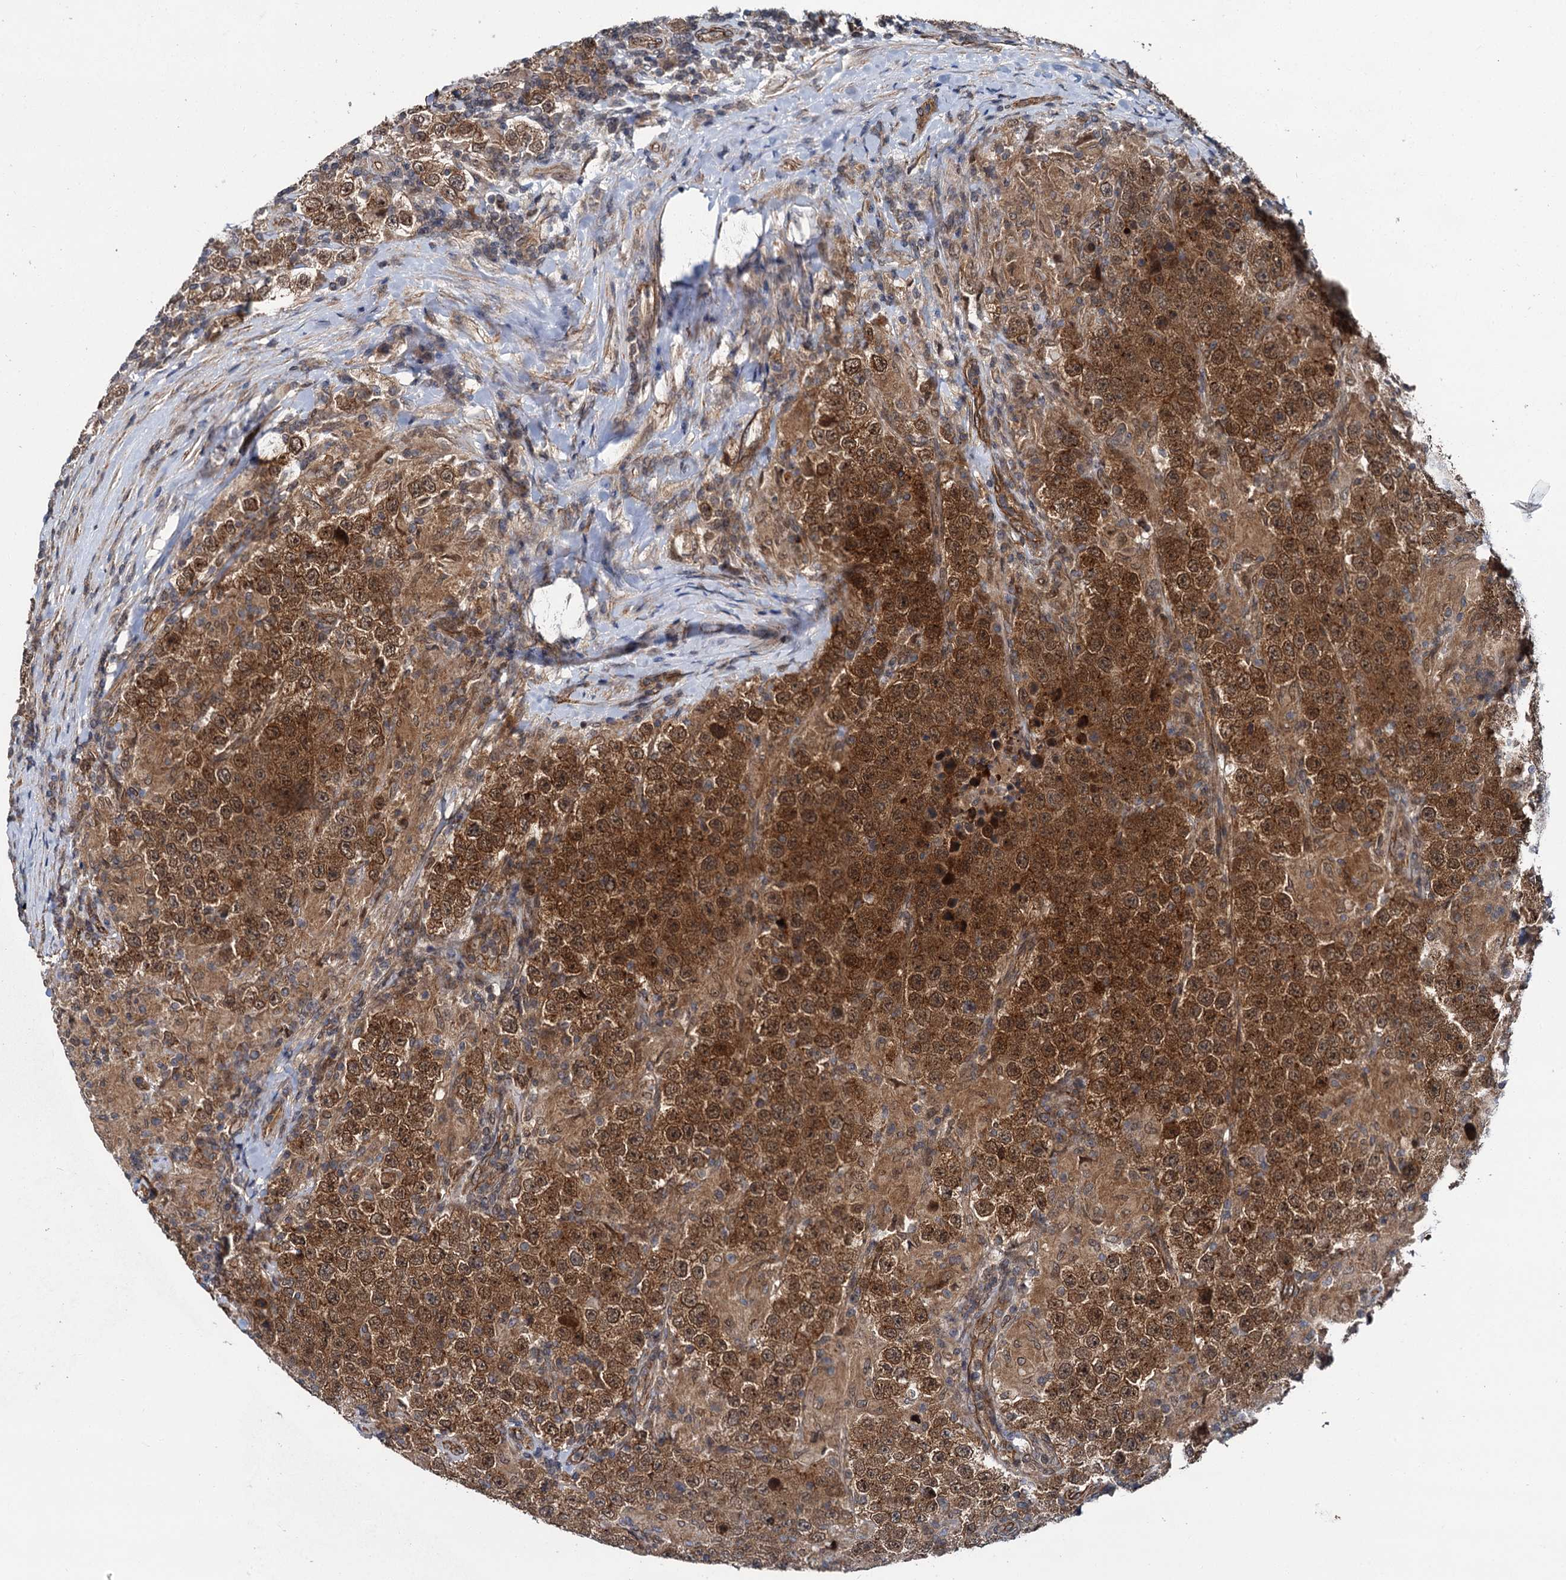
{"staining": {"intensity": "strong", "quantity": ">75%", "location": "cytoplasmic/membranous,nuclear"}, "tissue": "testis cancer", "cell_type": "Tumor cells", "image_type": "cancer", "snomed": [{"axis": "morphology", "description": "Normal tissue, NOS"}, {"axis": "morphology", "description": "Urothelial carcinoma, High grade"}, {"axis": "morphology", "description": "Seminoma, NOS"}, {"axis": "morphology", "description": "Carcinoma, Embryonal, NOS"}, {"axis": "topography", "description": "Urinary bladder"}, {"axis": "topography", "description": "Testis"}], "caption": "Approximately >75% of tumor cells in high-grade urothelial carcinoma (testis) demonstrate strong cytoplasmic/membranous and nuclear protein staining as visualized by brown immunohistochemical staining.", "gene": "ZFYVE19", "patient": {"sex": "male", "age": 41}}